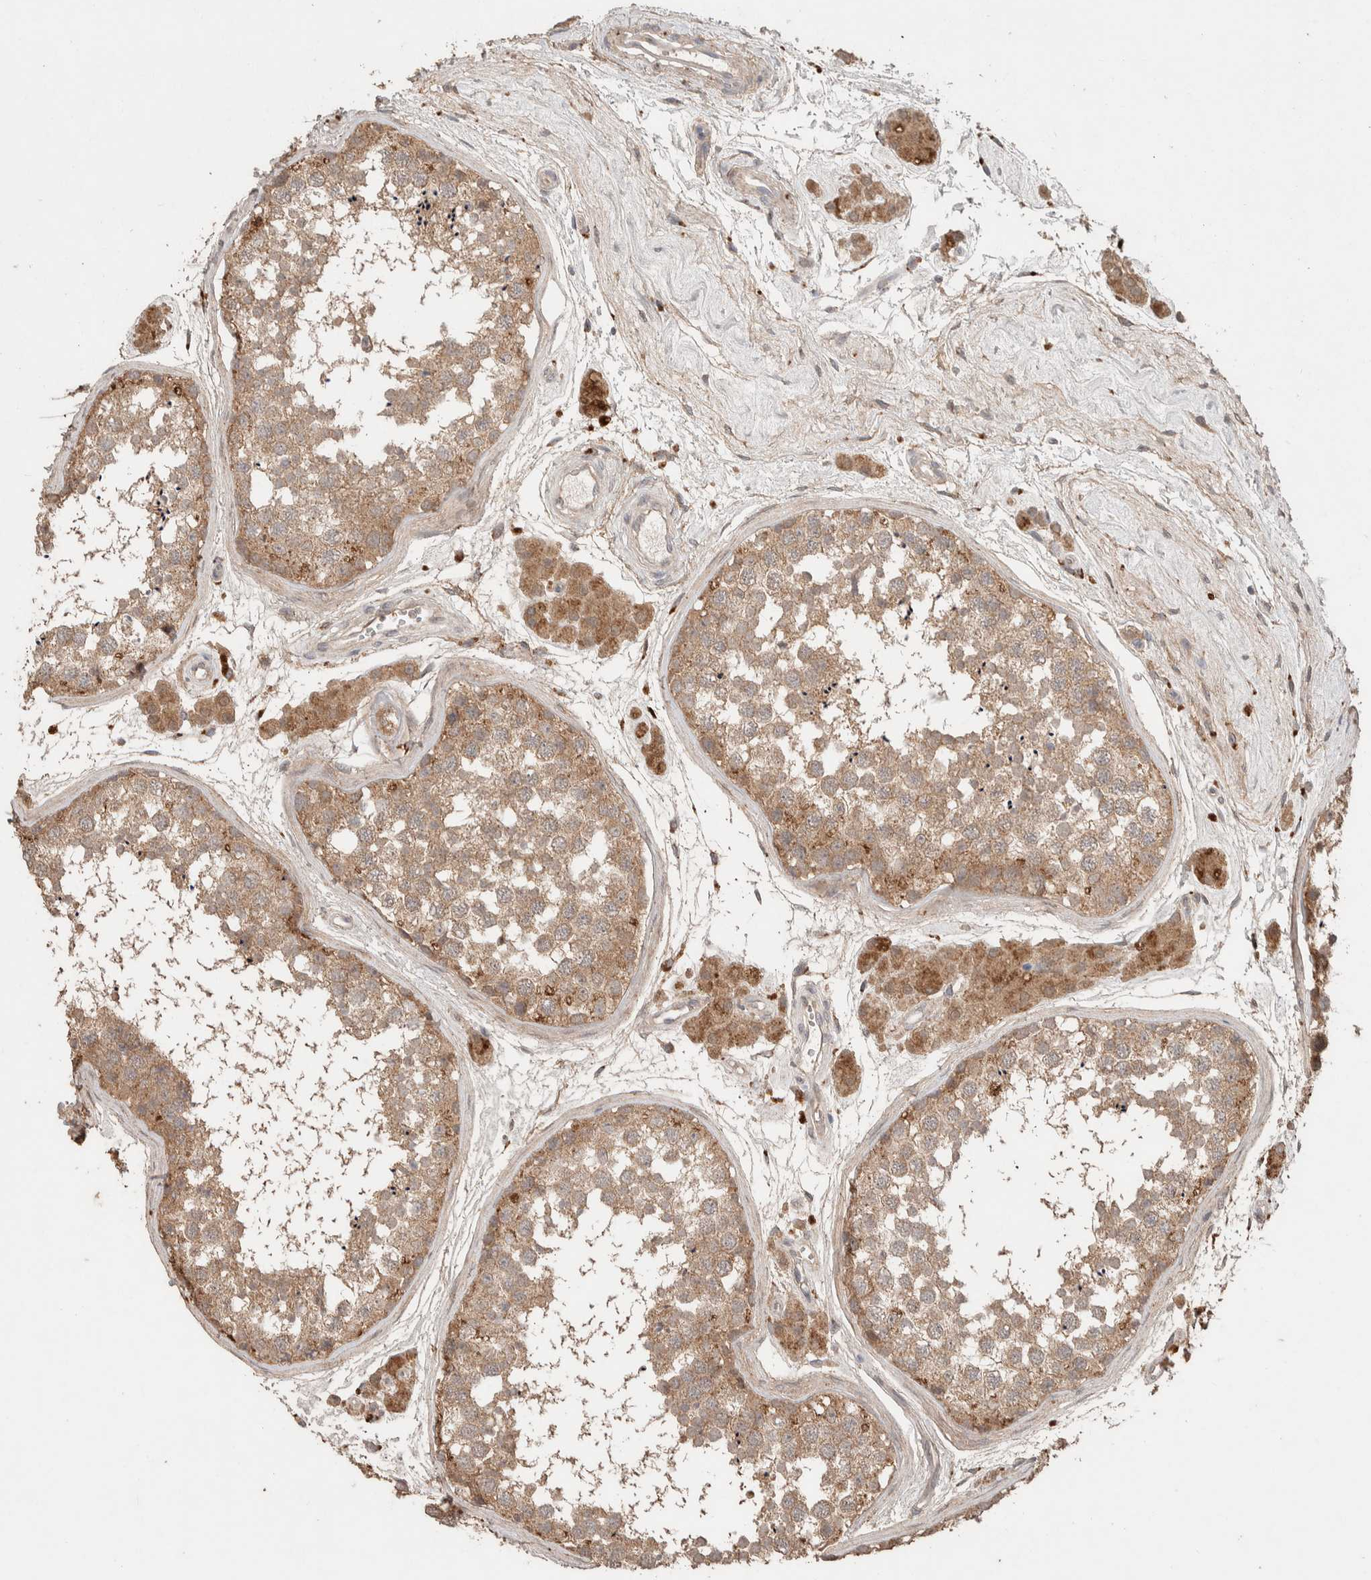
{"staining": {"intensity": "weak", "quantity": ">75%", "location": "cytoplasmic/membranous"}, "tissue": "testis", "cell_type": "Cells in seminiferous ducts", "image_type": "normal", "snomed": [{"axis": "morphology", "description": "Normal tissue, NOS"}, {"axis": "topography", "description": "Testis"}], "caption": "IHC image of normal testis: human testis stained using immunohistochemistry (IHC) displays low levels of weak protein expression localized specifically in the cytoplasmic/membranous of cells in seminiferous ducts, appearing as a cytoplasmic/membranous brown color.", "gene": "KCNJ5", "patient": {"sex": "male", "age": 56}}